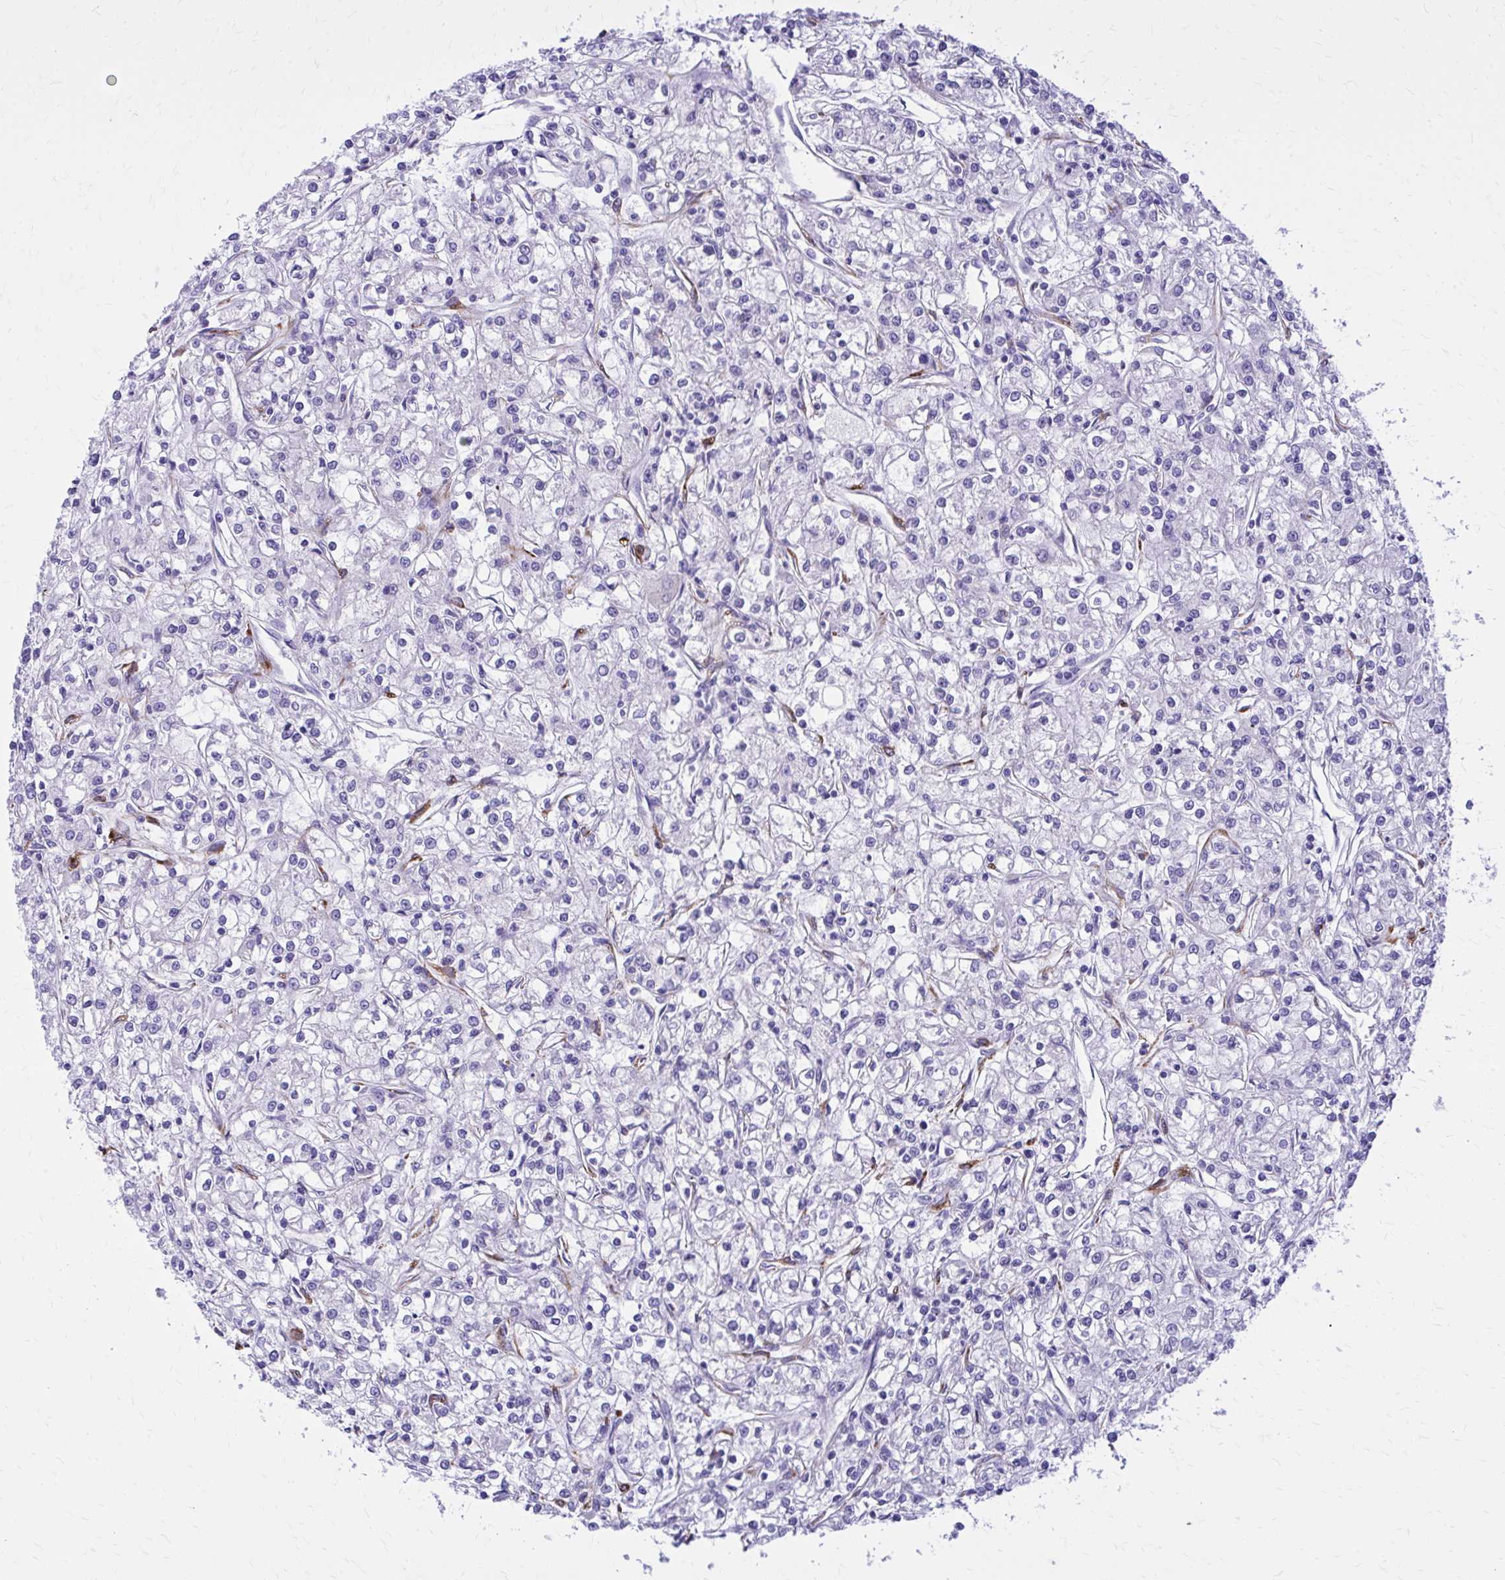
{"staining": {"intensity": "negative", "quantity": "none", "location": "none"}, "tissue": "renal cancer", "cell_type": "Tumor cells", "image_type": "cancer", "snomed": [{"axis": "morphology", "description": "Adenocarcinoma, NOS"}, {"axis": "topography", "description": "Kidney"}], "caption": "Immunohistochemical staining of human adenocarcinoma (renal) shows no significant expression in tumor cells.", "gene": "EPB41L1", "patient": {"sex": "female", "age": 59}}